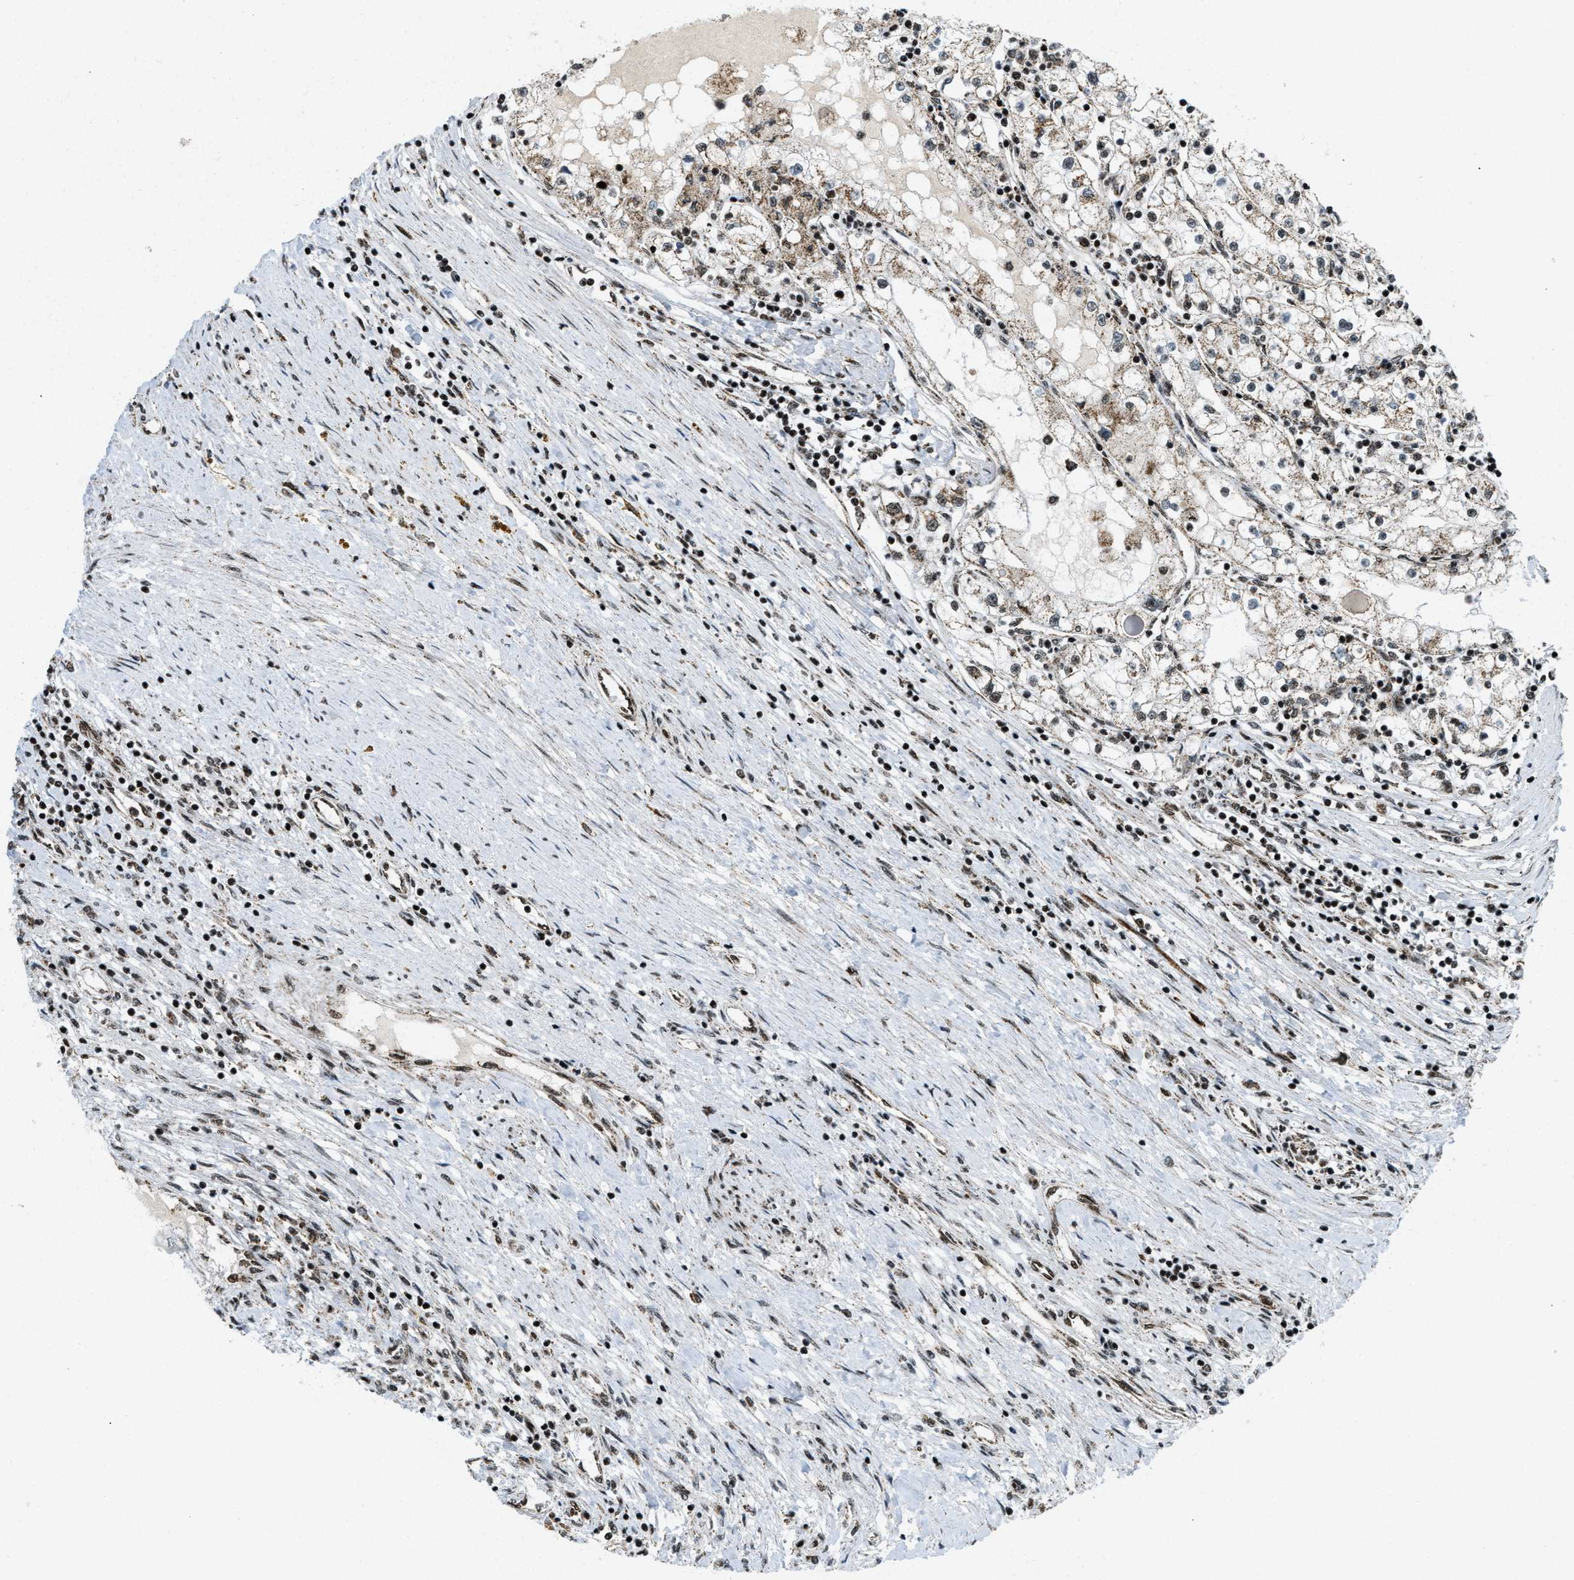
{"staining": {"intensity": "moderate", "quantity": ">75%", "location": "cytoplasmic/membranous,nuclear"}, "tissue": "renal cancer", "cell_type": "Tumor cells", "image_type": "cancer", "snomed": [{"axis": "morphology", "description": "Adenocarcinoma, NOS"}, {"axis": "topography", "description": "Kidney"}], "caption": "DAB immunohistochemical staining of human adenocarcinoma (renal) exhibits moderate cytoplasmic/membranous and nuclear protein expression in about >75% of tumor cells. Ihc stains the protein in brown and the nuclei are stained blue.", "gene": "GABPB1", "patient": {"sex": "male", "age": 68}}